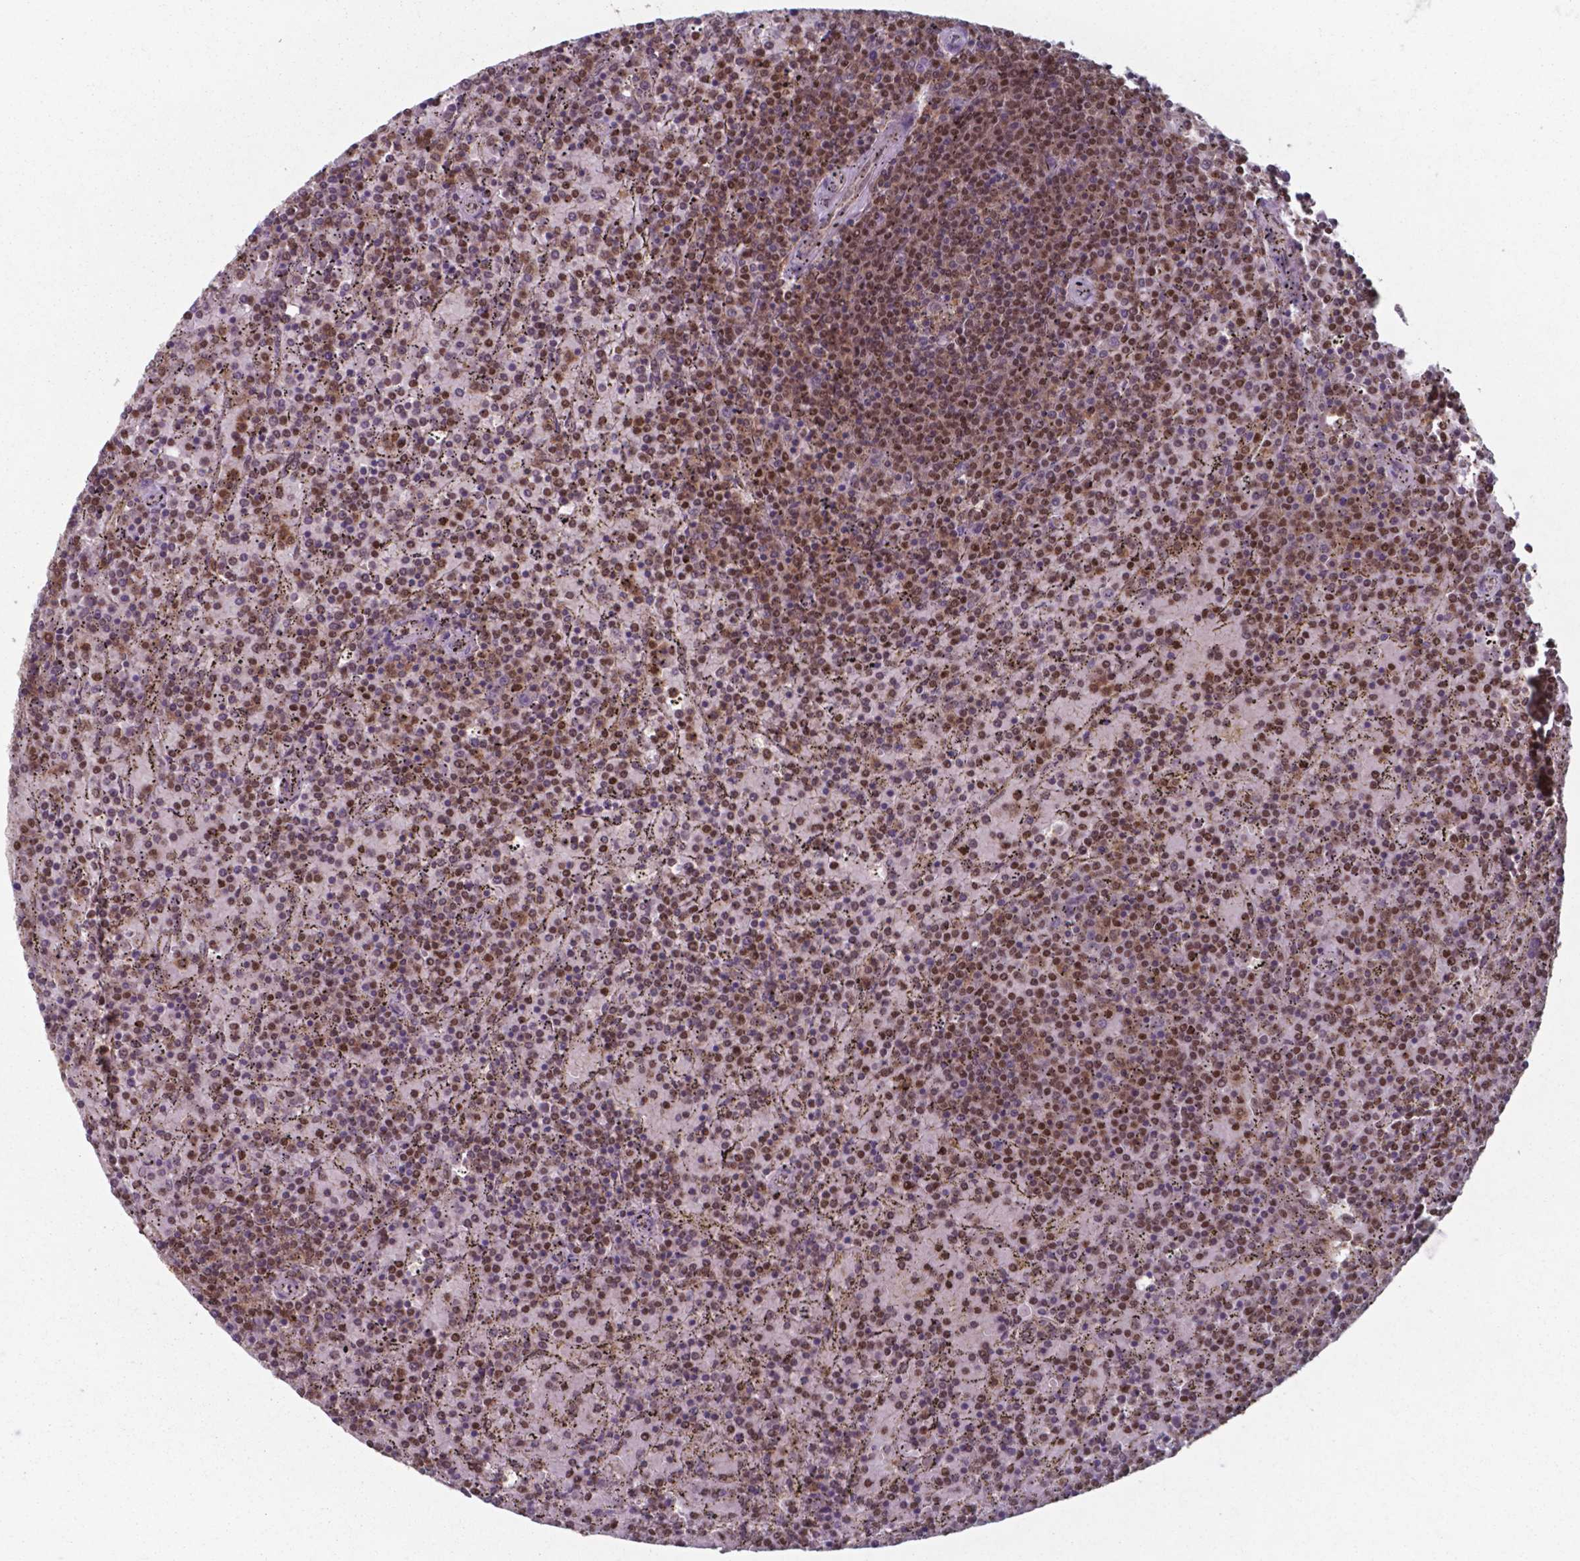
{"staining": {"intensity": "moderate", "quantity": "25%-75%", "location": "nuclear"}, "tissue": "lymphoma", "cell_type": "Tumor cells", "image_type": "cancer", "snomed": [{"axis": "morphology", "description": "Malignant lymphoma, non-Hodgkin's type, Low grade"}, {"axis": "topography", "description": "Spleen"}], "caption": "Protein staining reveals moderate nuclear staining in about 25%-75% of tumor cells in lymphoma.", "gene": "UBA1", "patient": {"sex": "female", "age": 77}}